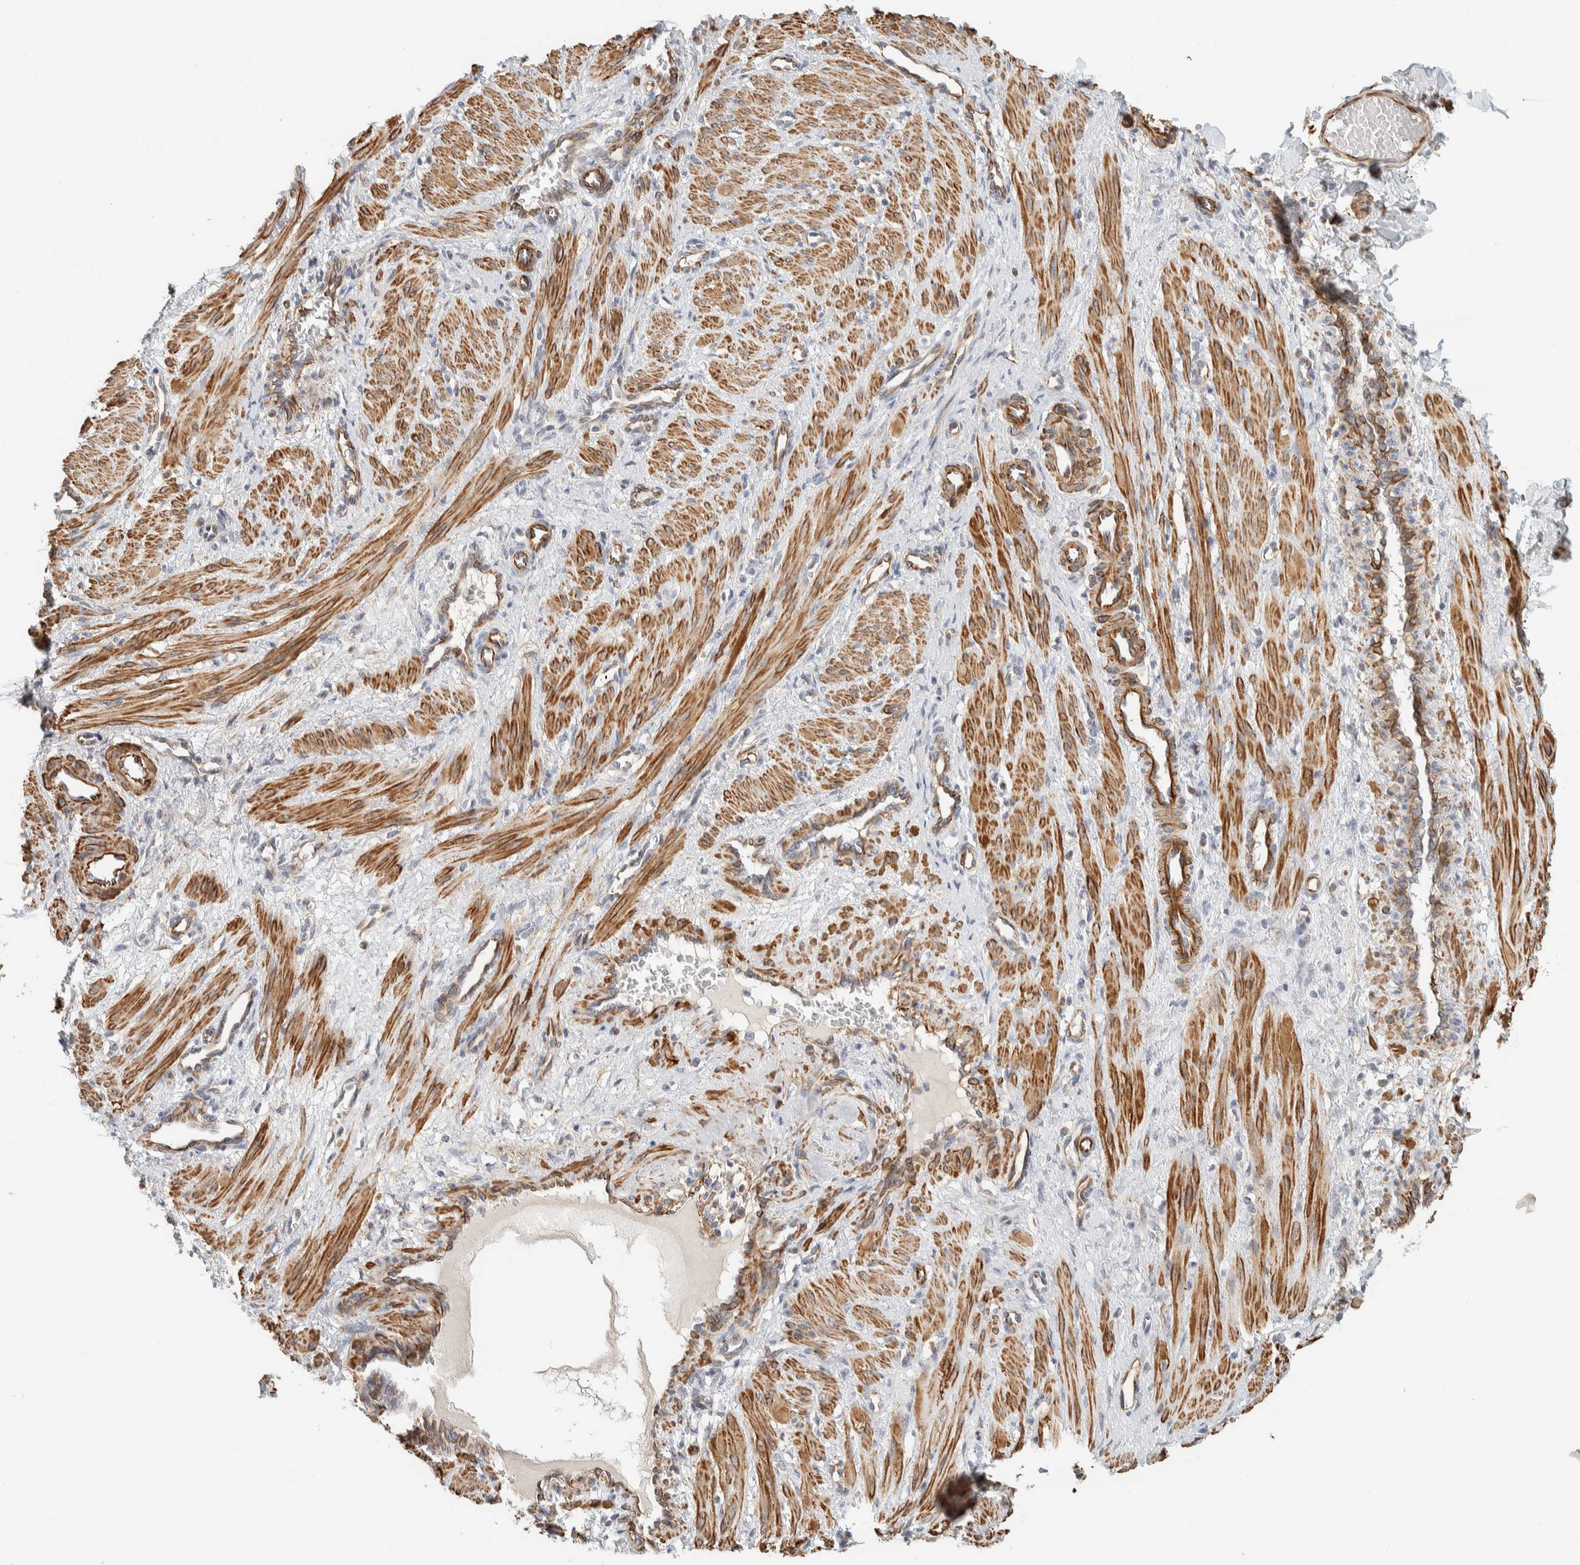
{"staining": {"intensity": "moderate", "quantity": ">75%", "location": "cytoplasmic/membranous"}, "tissue": "smooth muscle", "cell_type": "Smooth muscle cells", "image_type": "normal", "snomed": [{"axis": "morphology", "description": "Normal tissue, NOS"}, {"axis": "topography", "description": "Endometrium"}], "caption": "IHC (DAB) staining of benign smooth muscle shows moderate cytoplasmic/membranous protein expression in approximately >75% of smooth muscle cells.", "gene": "CDR2", "patient": {"sex": "female", "age": 33}}